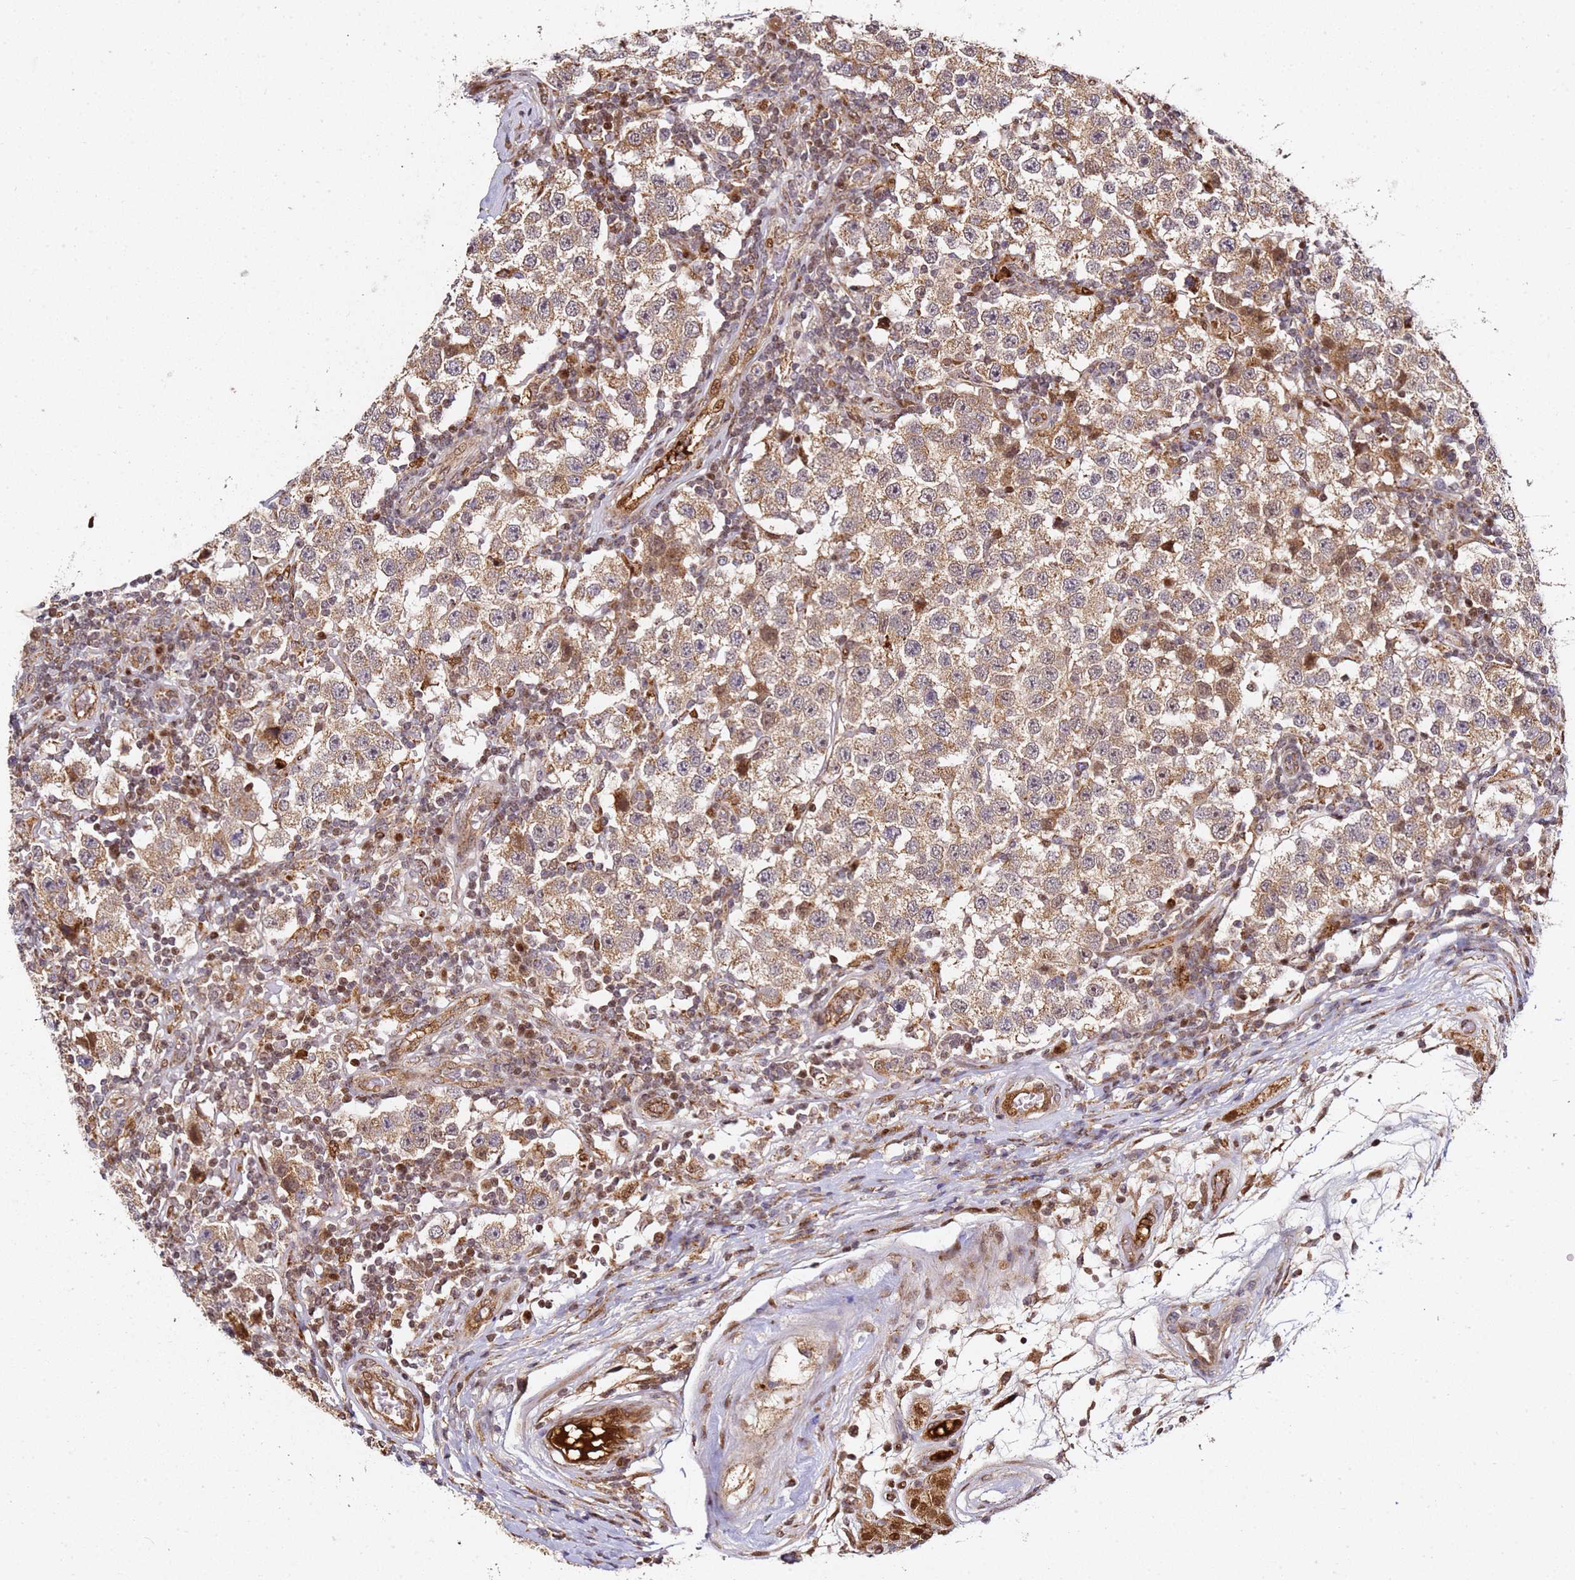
{"staining": {"intensity": "moderate", "quantity": ">75%", "location": "cytoplasmic/membranous"}, "tissue": "testis cancer", "cell_type": "Tumor cells", "image_type": "cancer", "snomed": [{"axis": "morphology", "description": "Seminoma, NOS"}, {"axis": "topography", "description": "Testis"}], "caption": "This photomicrograph displays seminoma (testis) stained with immunohistochemistry (IHC) to label a protein in brown. The cytoplasmic/membranous of tumor cells show moderate positivity for the protein. Nuclei are counter-stained blue.", "gene": "SMOX", "patient": {"sex": "male", "age": 34}}